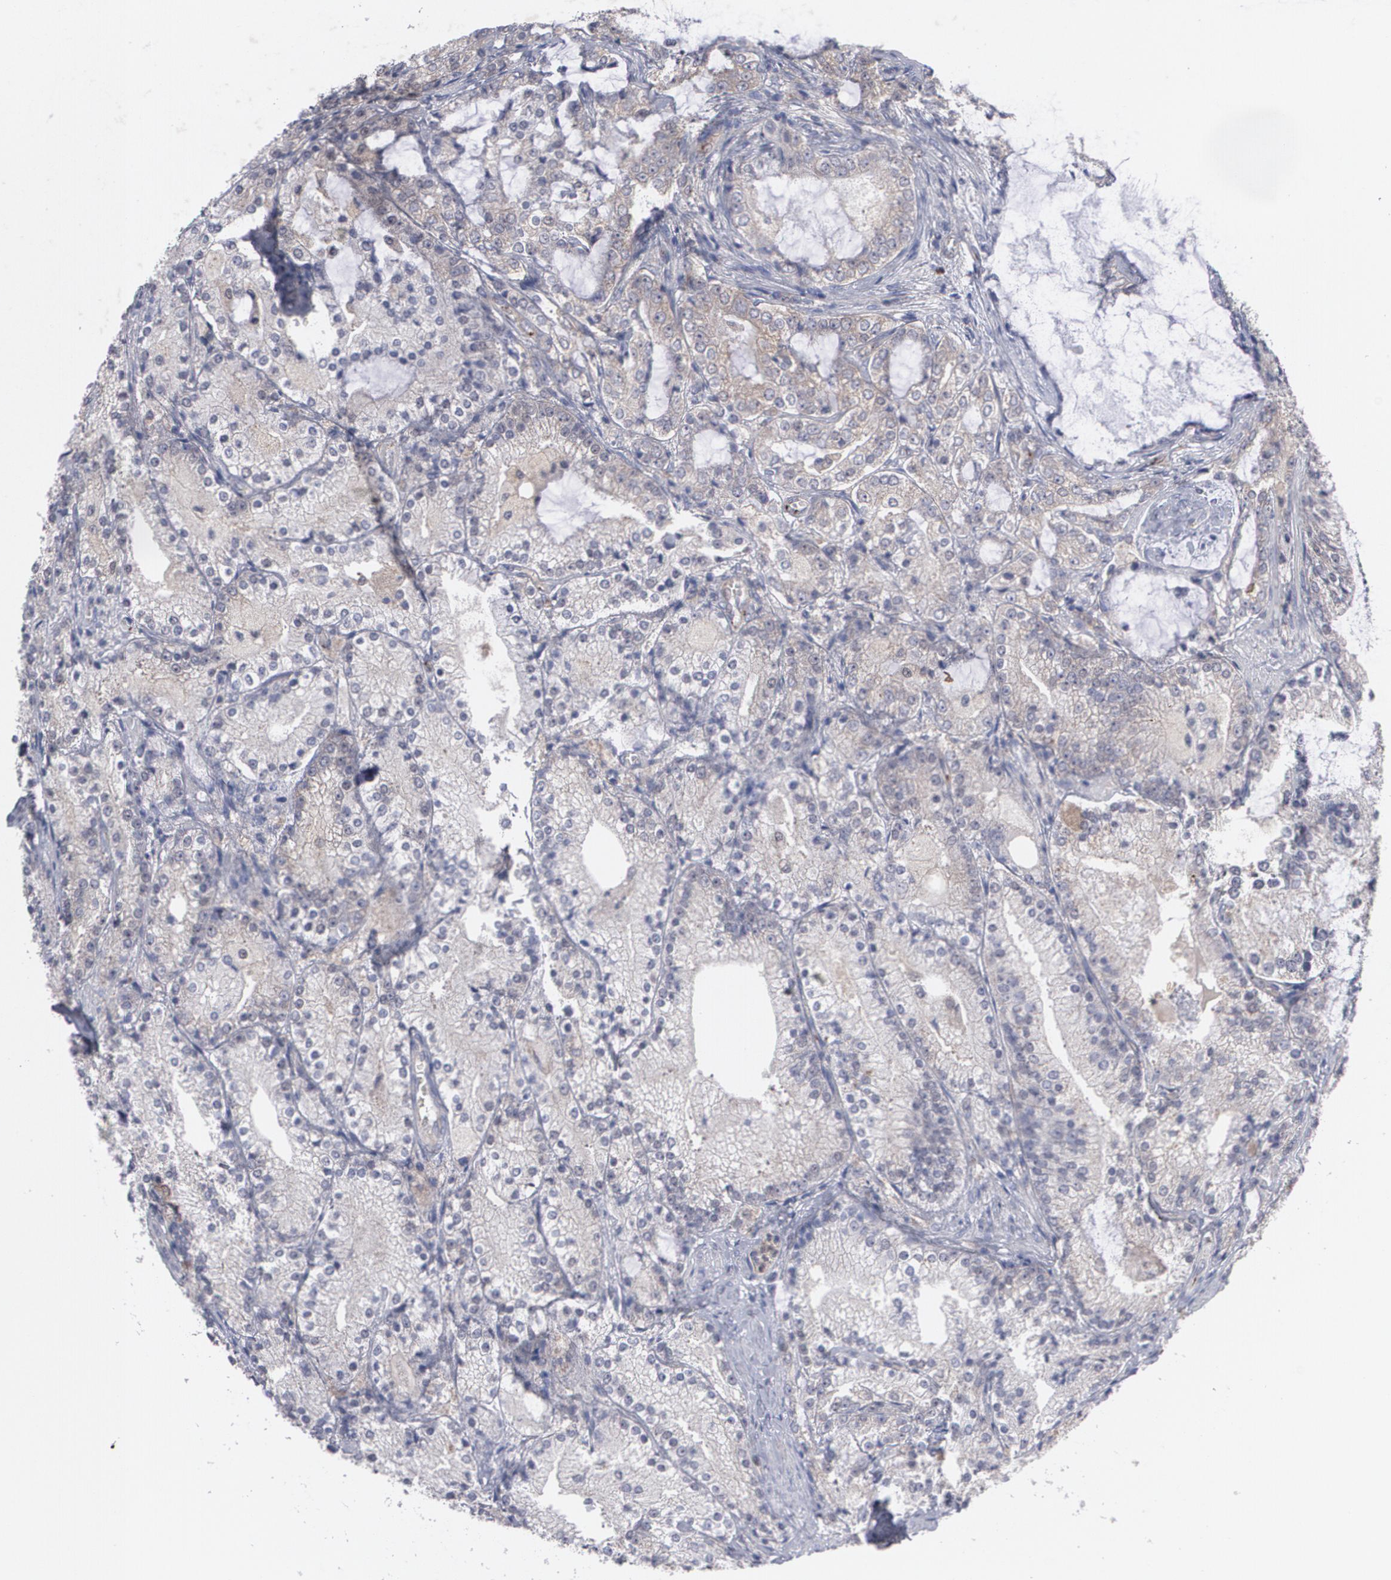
{"staining": {"intensity": "weak", "quantity": ">75%", "location": "cytoplasmic/membranous"}, "tissue": "prostate cancer", "cell_type": "Tumor cells", "image_type": "cancer", "snomed": [{"axis": "morphology", "description": "Adenocarcinoma, High grade"}, {"axis": "topography", "description": "Prostate"}], "caption": "IHC micrograph of prostate high-grade adenocarcinoma stained for a protein (brown), which exhibits low levels of weak cytoplasmic/membranous expression in about >75% of tumor cells.", "gene": "HTT", "patient": {"sex": "male", "age": 63}}